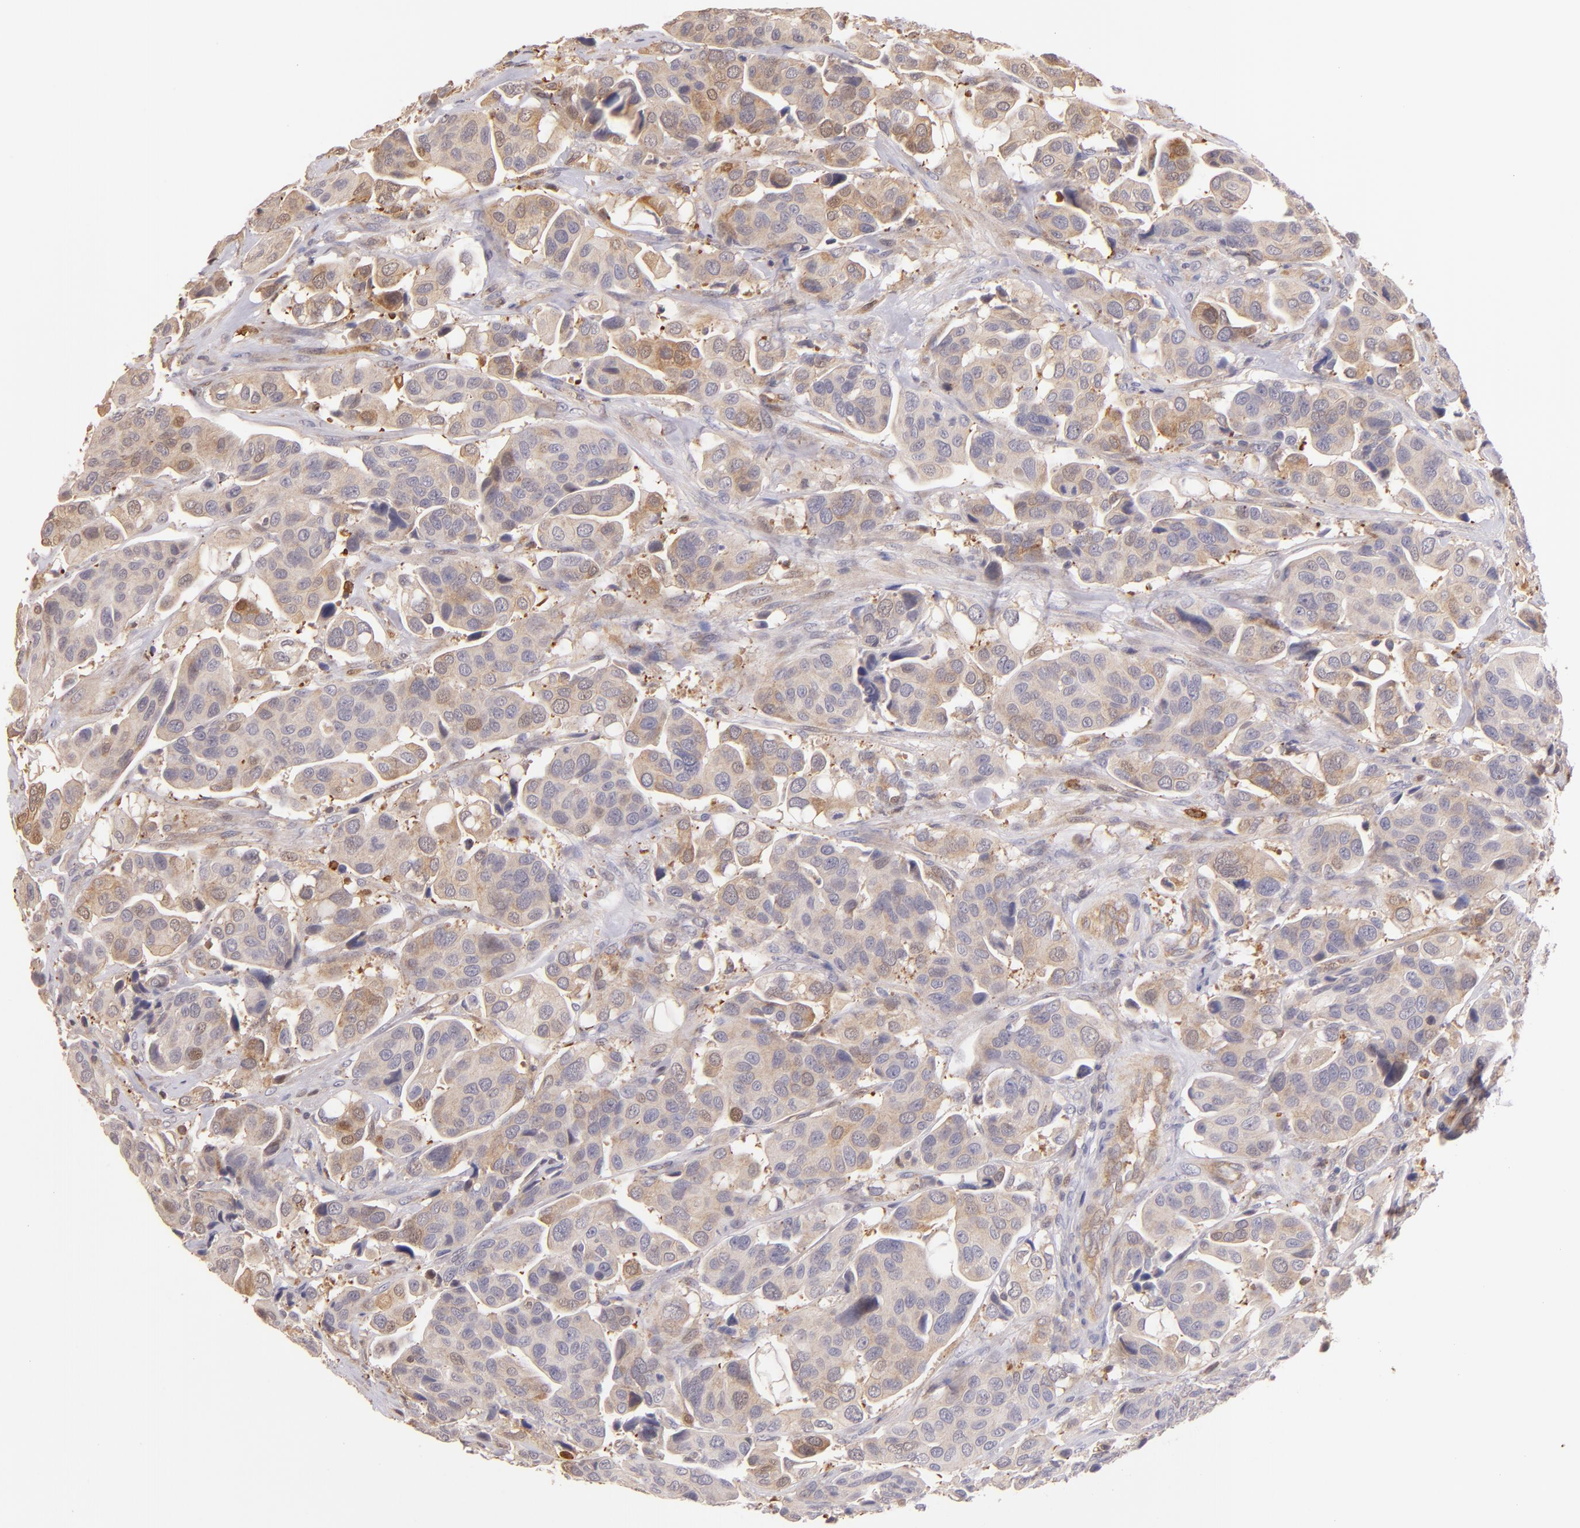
{"staining": {"intensity": "moderate", "quantity": ">75%", "location": "cytoplasmic/membranous,nuclear"}, "tissue": "urothelial cancer", "cell_type": "Tumor cells", "image_type": "cancer", "snomed": [{"axis": "morphology", "description": "Adenocarcinoma, NOS"}, {"axis": "topography", "description": "Urinary bladder"}], "caption": "Moderate cytoplasmic/membranous and nuclear protein positivity is appreciated in approximately >75% of tumor cells in urothelial cancer. The protein of interest is stained brown, and the nuclei are stained in blue (DAB IHC with brightfield microscopy, high magnification).", "gene": "BTK", "patient": {"sex": "male", "age": 61}}